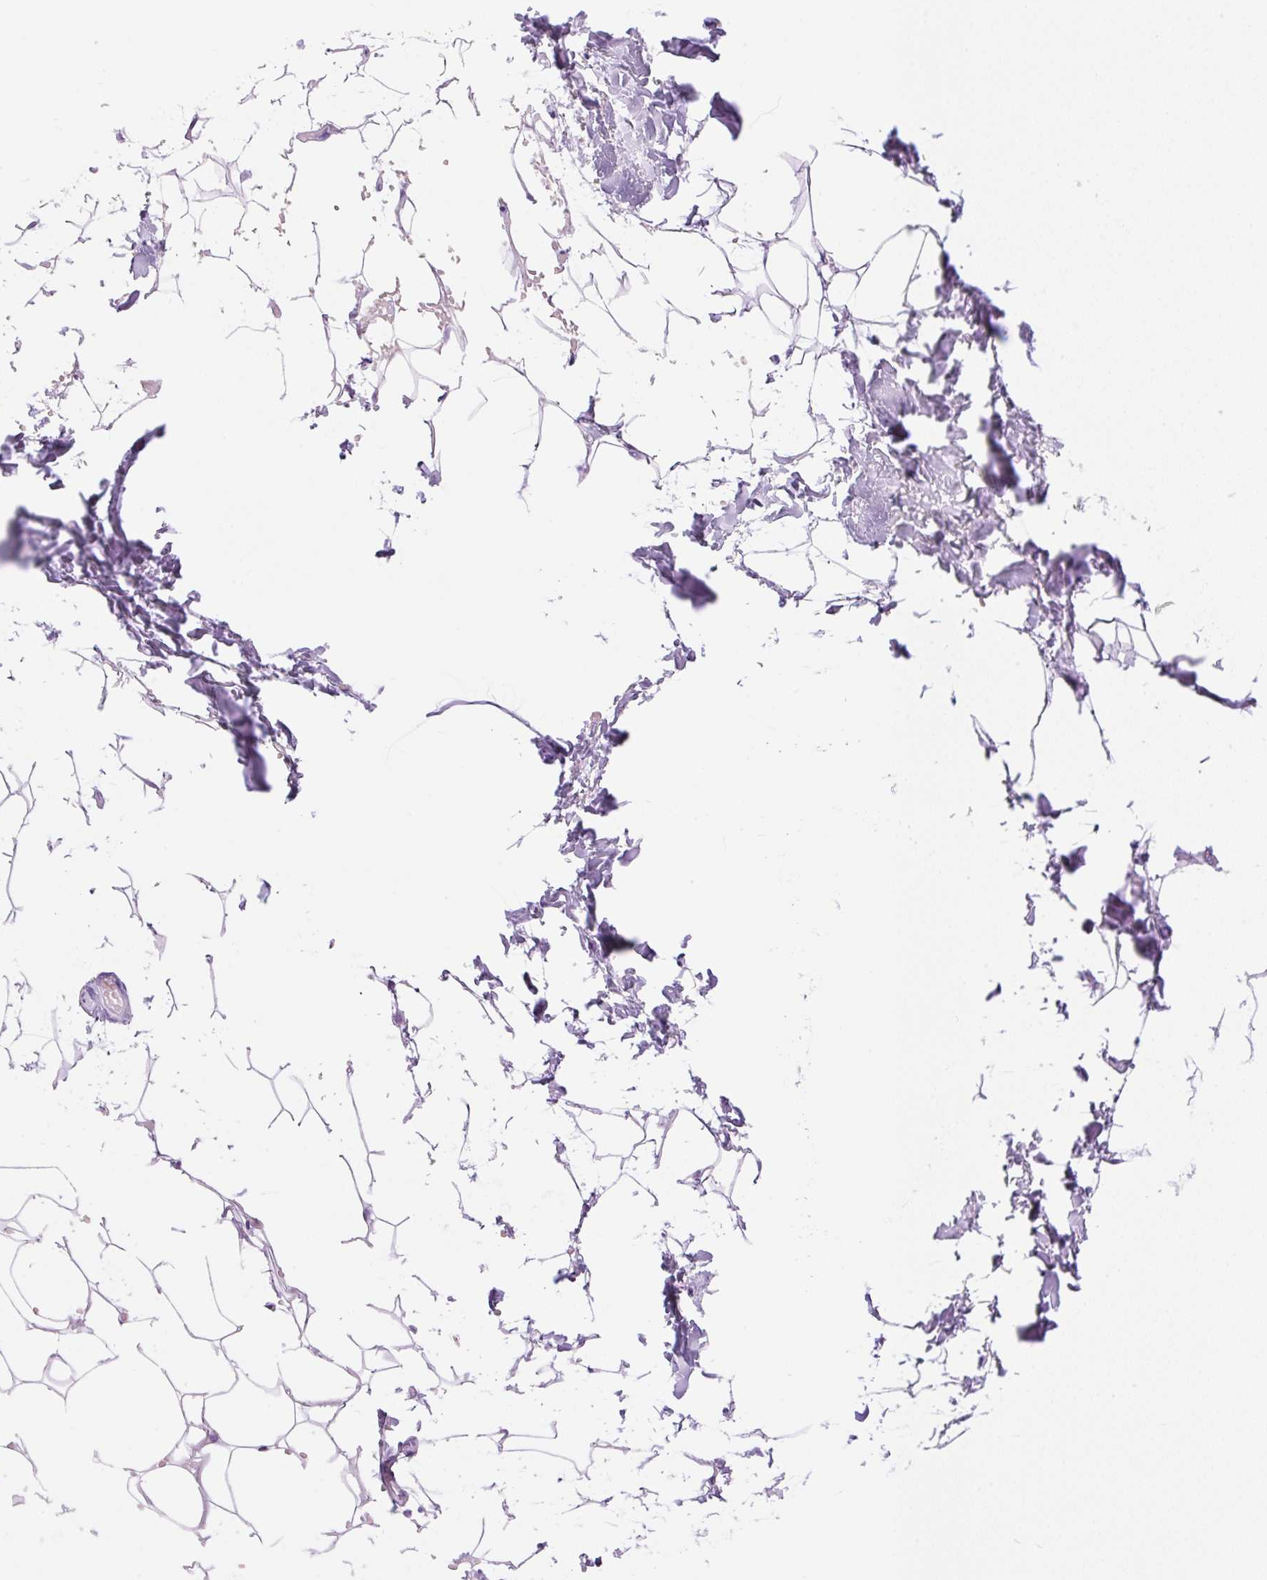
{"staining": {"intensity": "negative", "quantity": "none", "location": "none"}, "tissue": "adipose tissue", "cell_type": "Adipocytes", "image_type": "normal", "snomed": [{"axis": "morphology", "description": "Normal tissue, NOS"}, {"axis": "topography", "description": "Skin"}, {"axis": "topography", "description": "Peripheral nerve tissue"}], "caption": "The IHC histopathology image has no significant positivity in adipocytes of adipose tissue.", "gene": "SPRR4", "patient": {"sex": "female", "age": 56}}